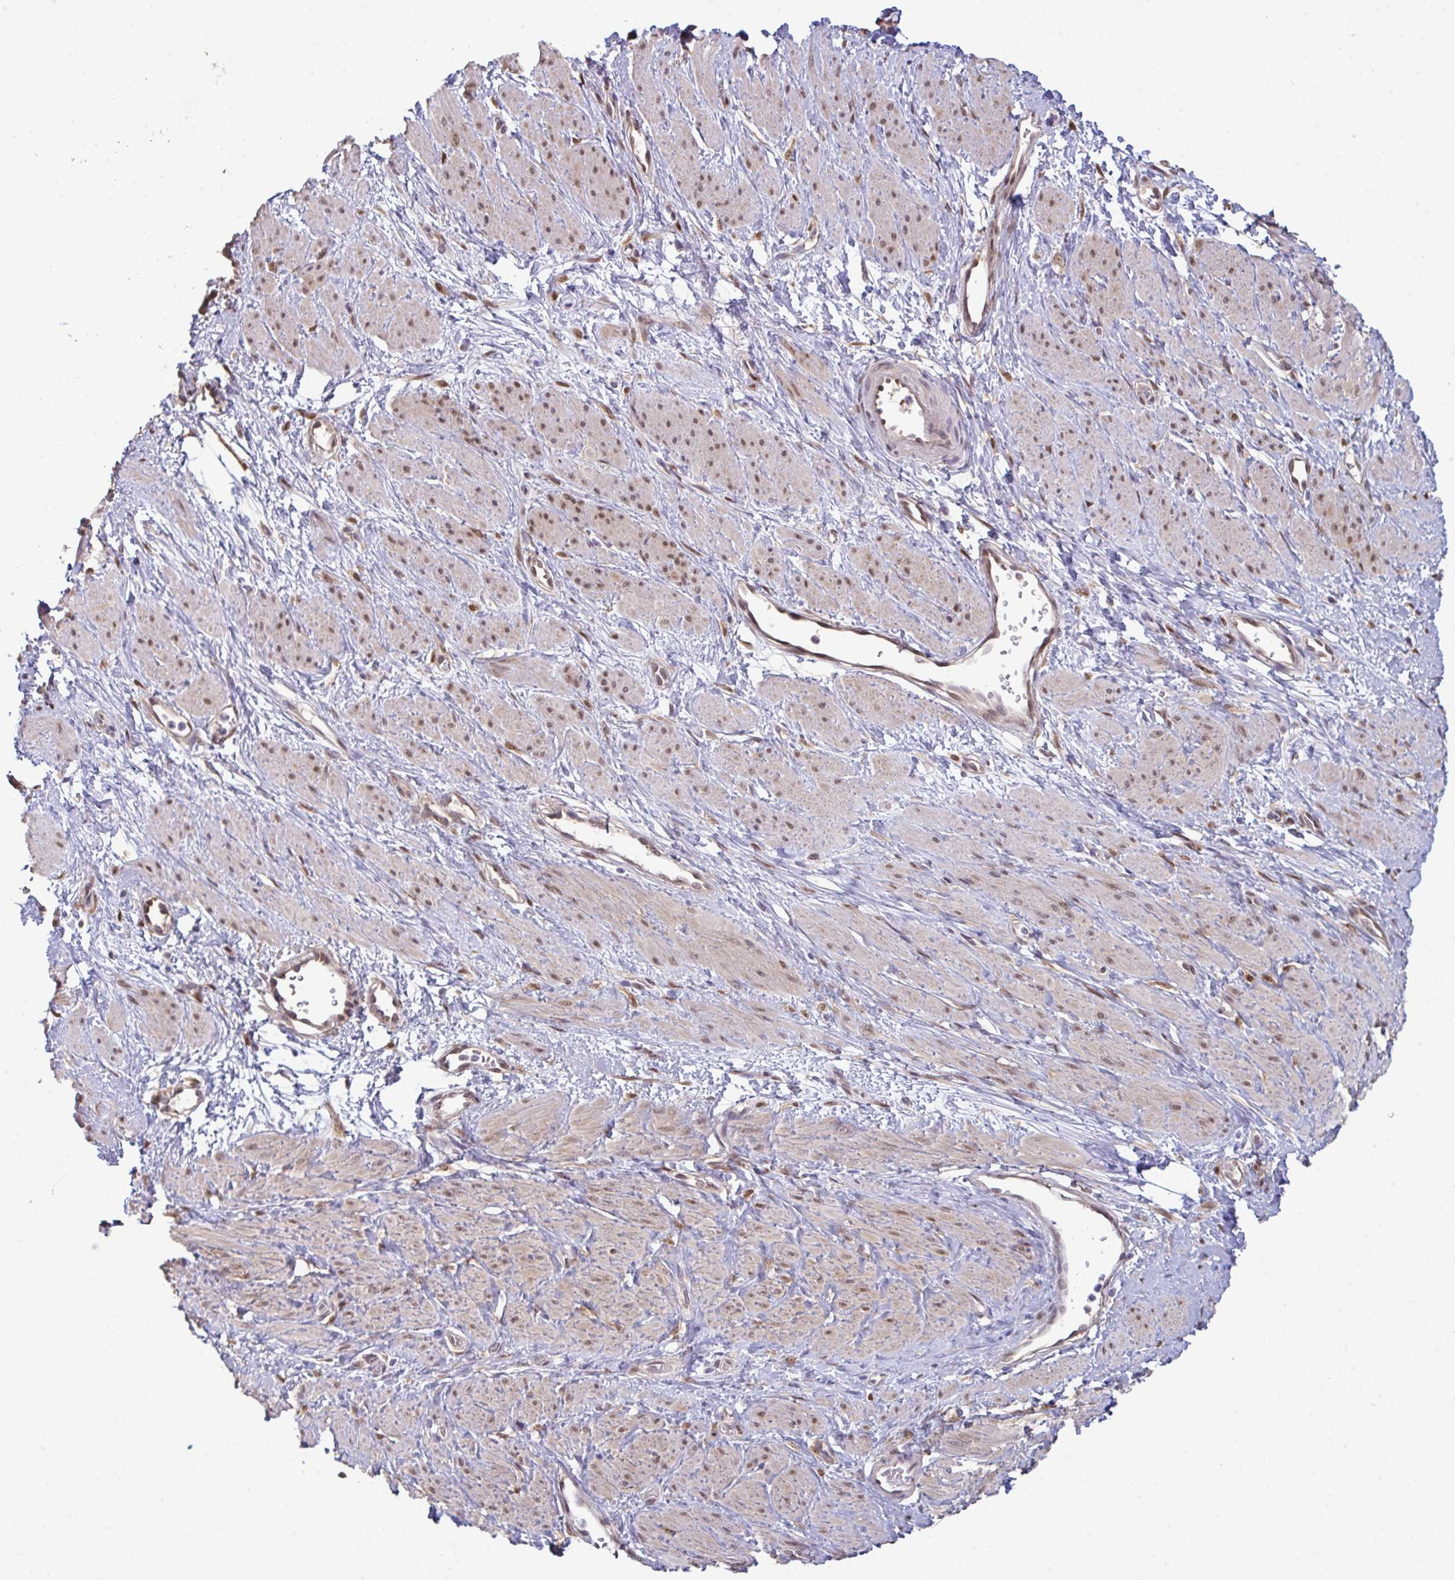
{"staining": {"intensity": "moderate", "quantity": "25%-75%", "location": "nuclear"}, "tissue": "smooth muscle", "cell_type": "Smooth muscle cells", "image_type": "normal", "snomed": [{"axis": "morphology", "description": "Normal tissue, NOS"}, {"axis": "topography", "description": "Smooth muscle"}, {"axis": "topography", "description": "Uterus"}], "caption": "Smooth muscle cells show medium levels of moderate nuclear expression in approximately 25%-75% of cells in benign smooth muscle. The staining was performed using DAB (3,3'-diaminobenzidine), with brown indicating positive protein expression. Nuclei are stained blue with hematoxylin.", "gene": "SETD7", "patient": {"sex": "female", "age": 39}}